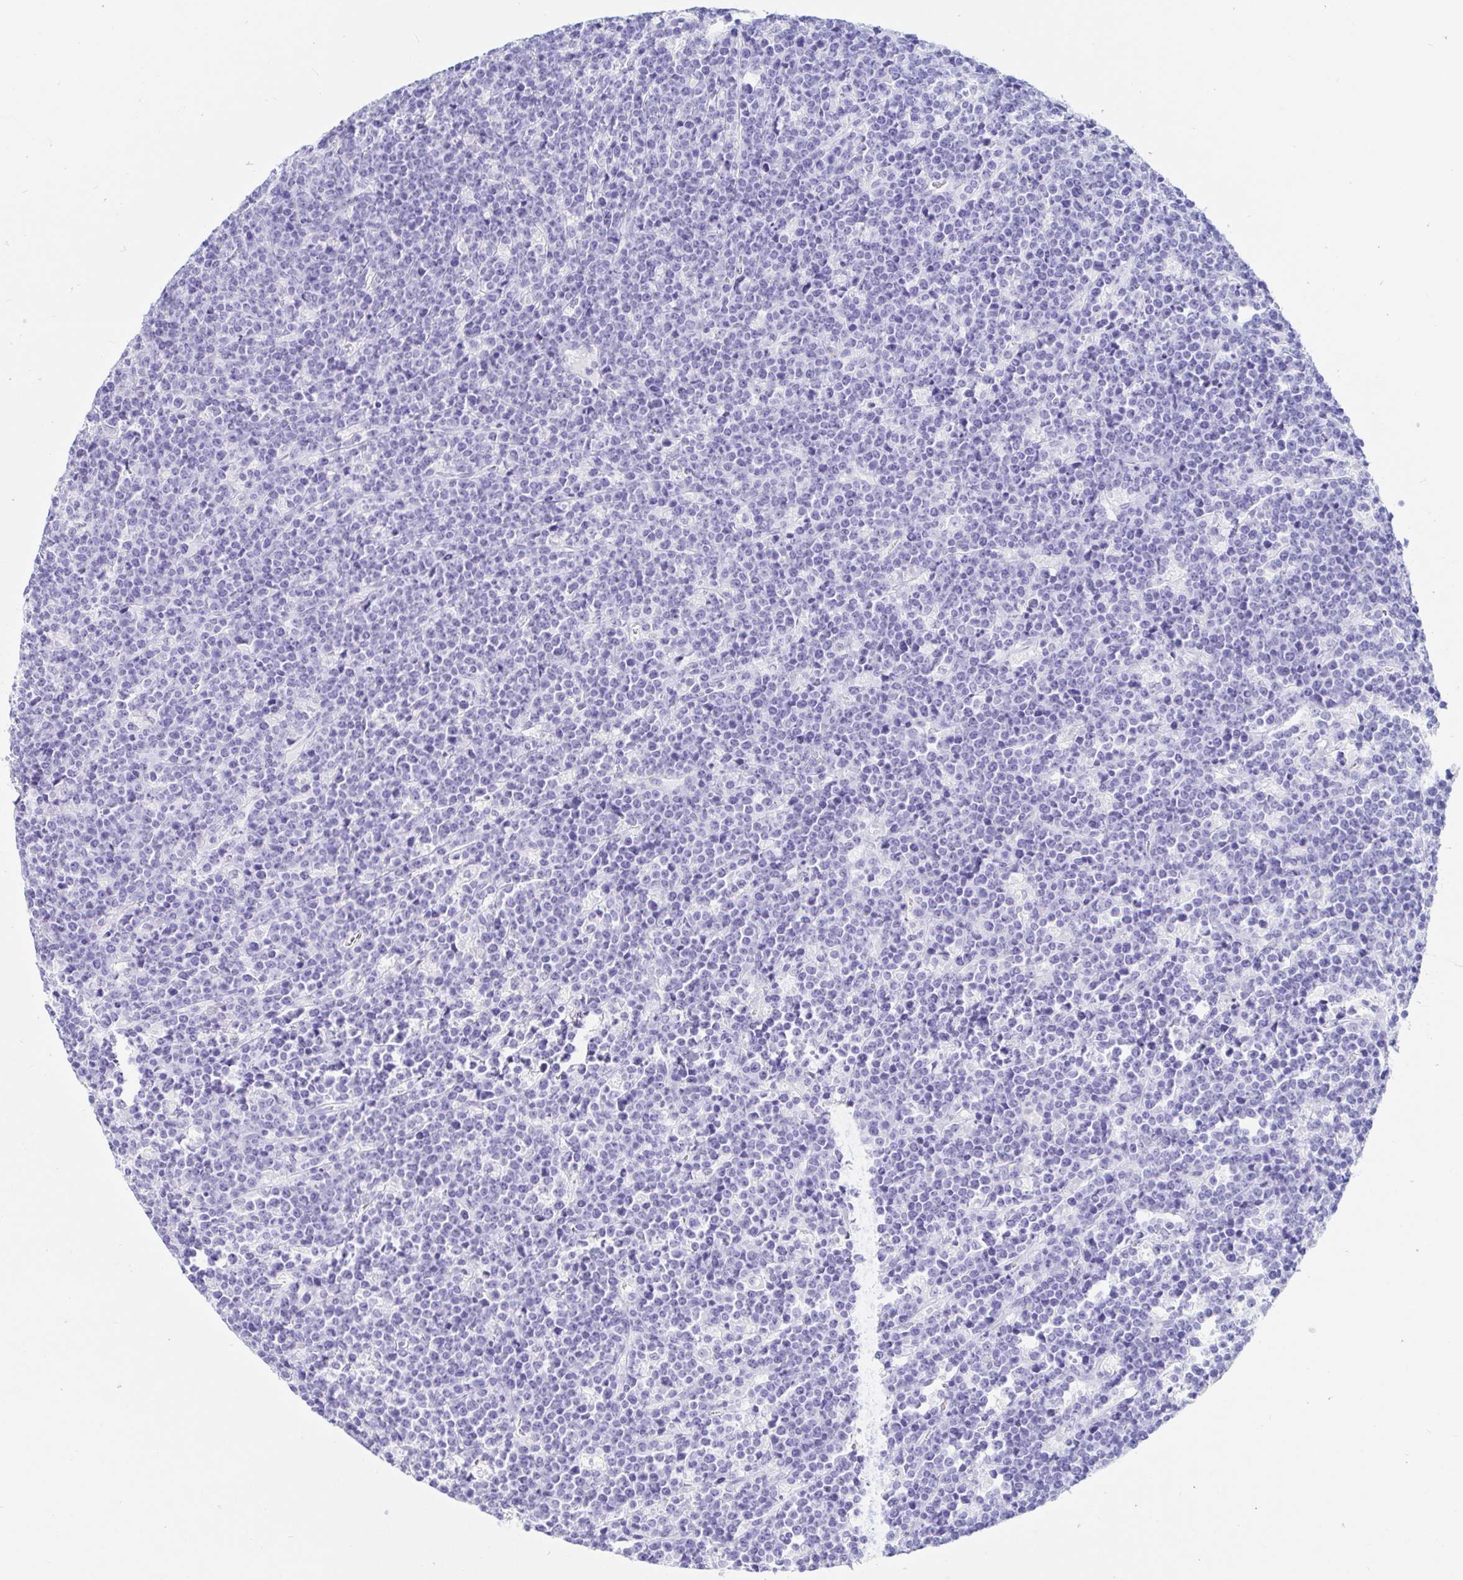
{"staining": {"intensity": "negative", "quantity": "none", "location": "none"}, "tissue": "lymphoma", "cell_type": "Tumor cells", "image_type": "cancer", "snomed": [{"axis": "morphology", "description": "Malignant lymphoma, non-Hodgkin's type, High grade"}, {"axis": "topography", "description": "Ovary"}], "caption": "Immunohistochemistry of human lymphoma shows no staining in tumor cells.", "gene": "OR6T1", "patient": {"sex": "female", "age": 56}}